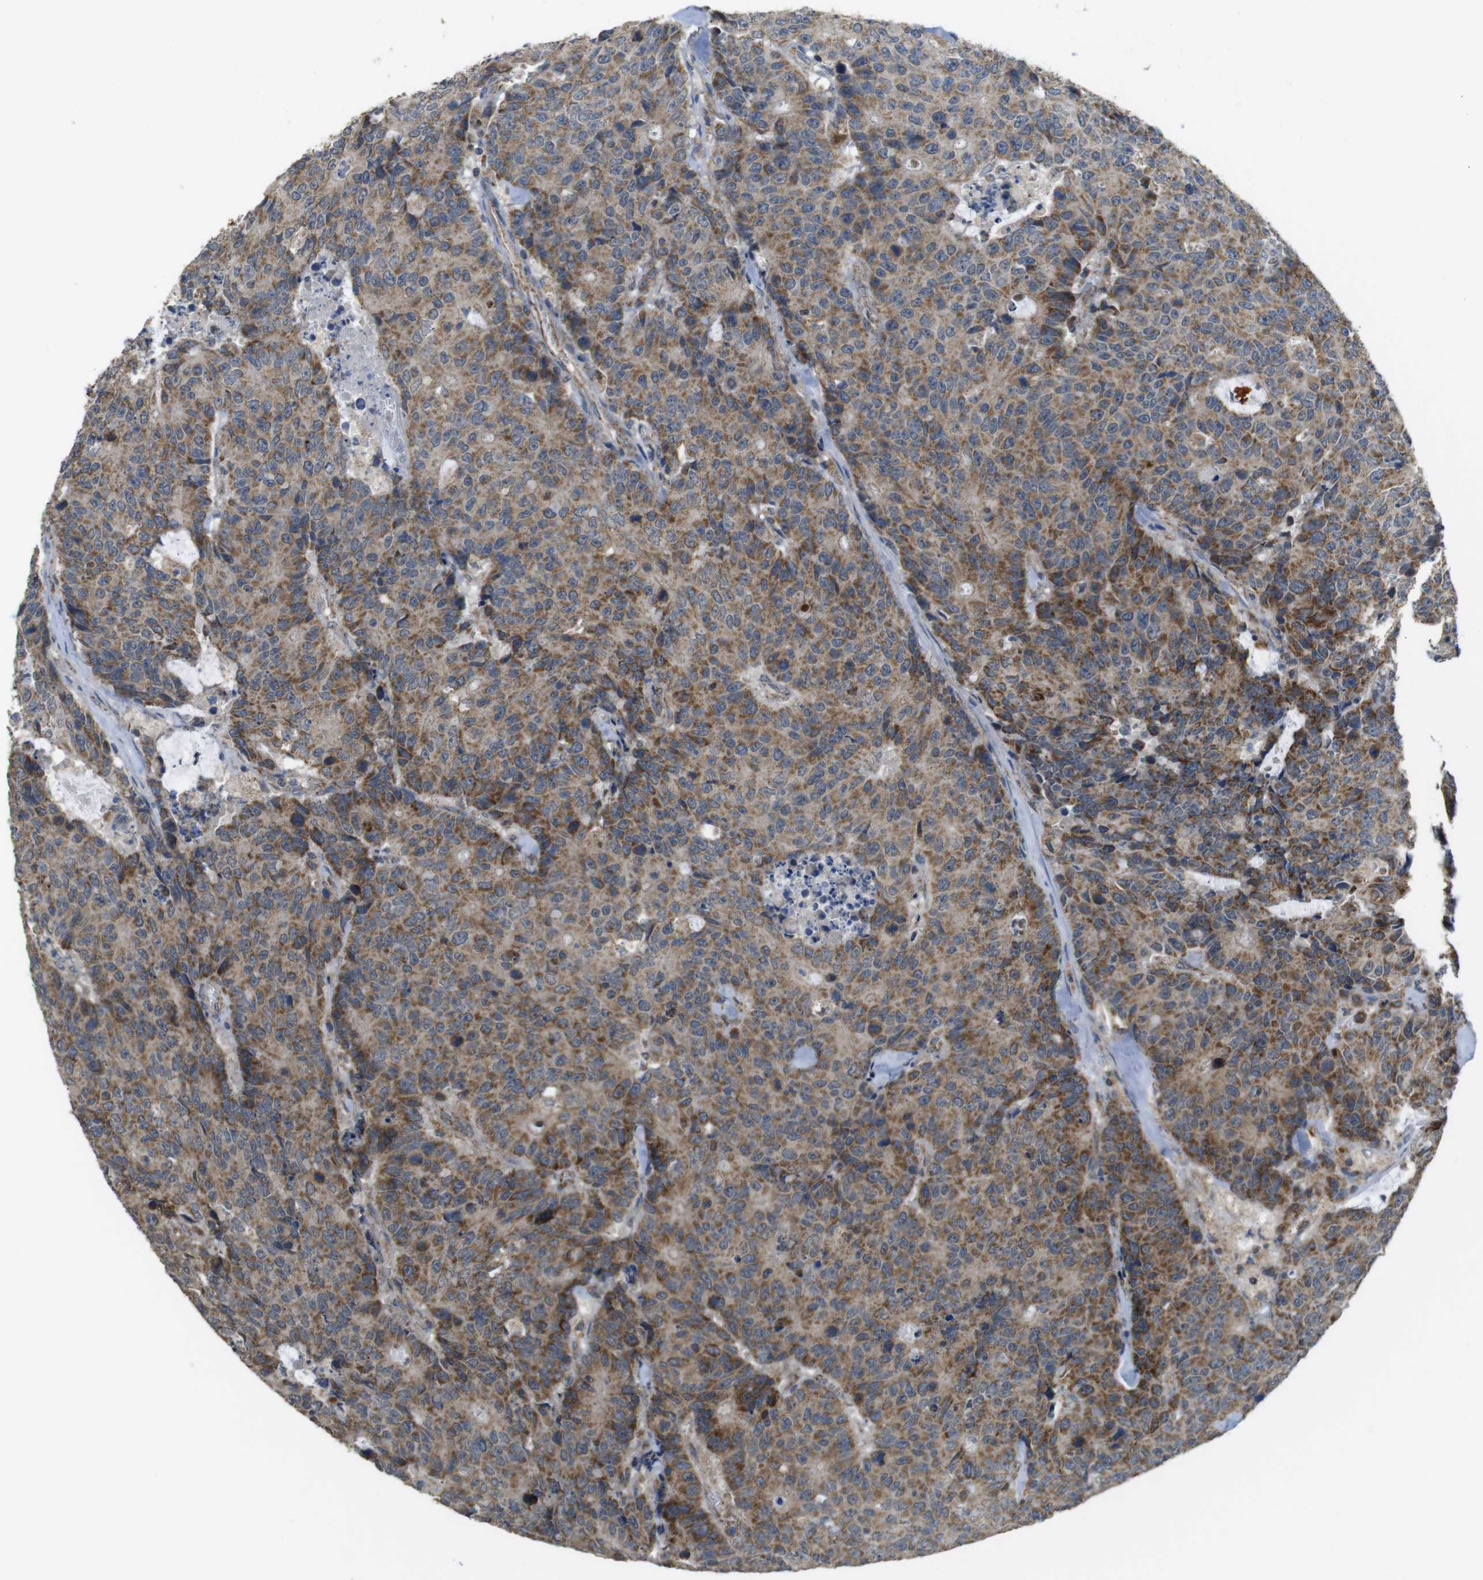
{"staining": {"intensity": "moderate", "quantity": ">75%", "location": "cytoplasmic/membranous"}, "tissue": "colorectal cancer", "cell_type": "Tumor cells", "image_type": "cancer", "snomed": [{"axis": "morphology", "description": "Adenocarcinoma, NOS"}, {"axis": "topography", "description": "Colon"}], "caption": "Adenocarcinoma (colorectal) stained with a protein marker shows moderate staining in tumor cells.", "gene": "CALHM2", "patient": {"sex": "female", "age": 86}}